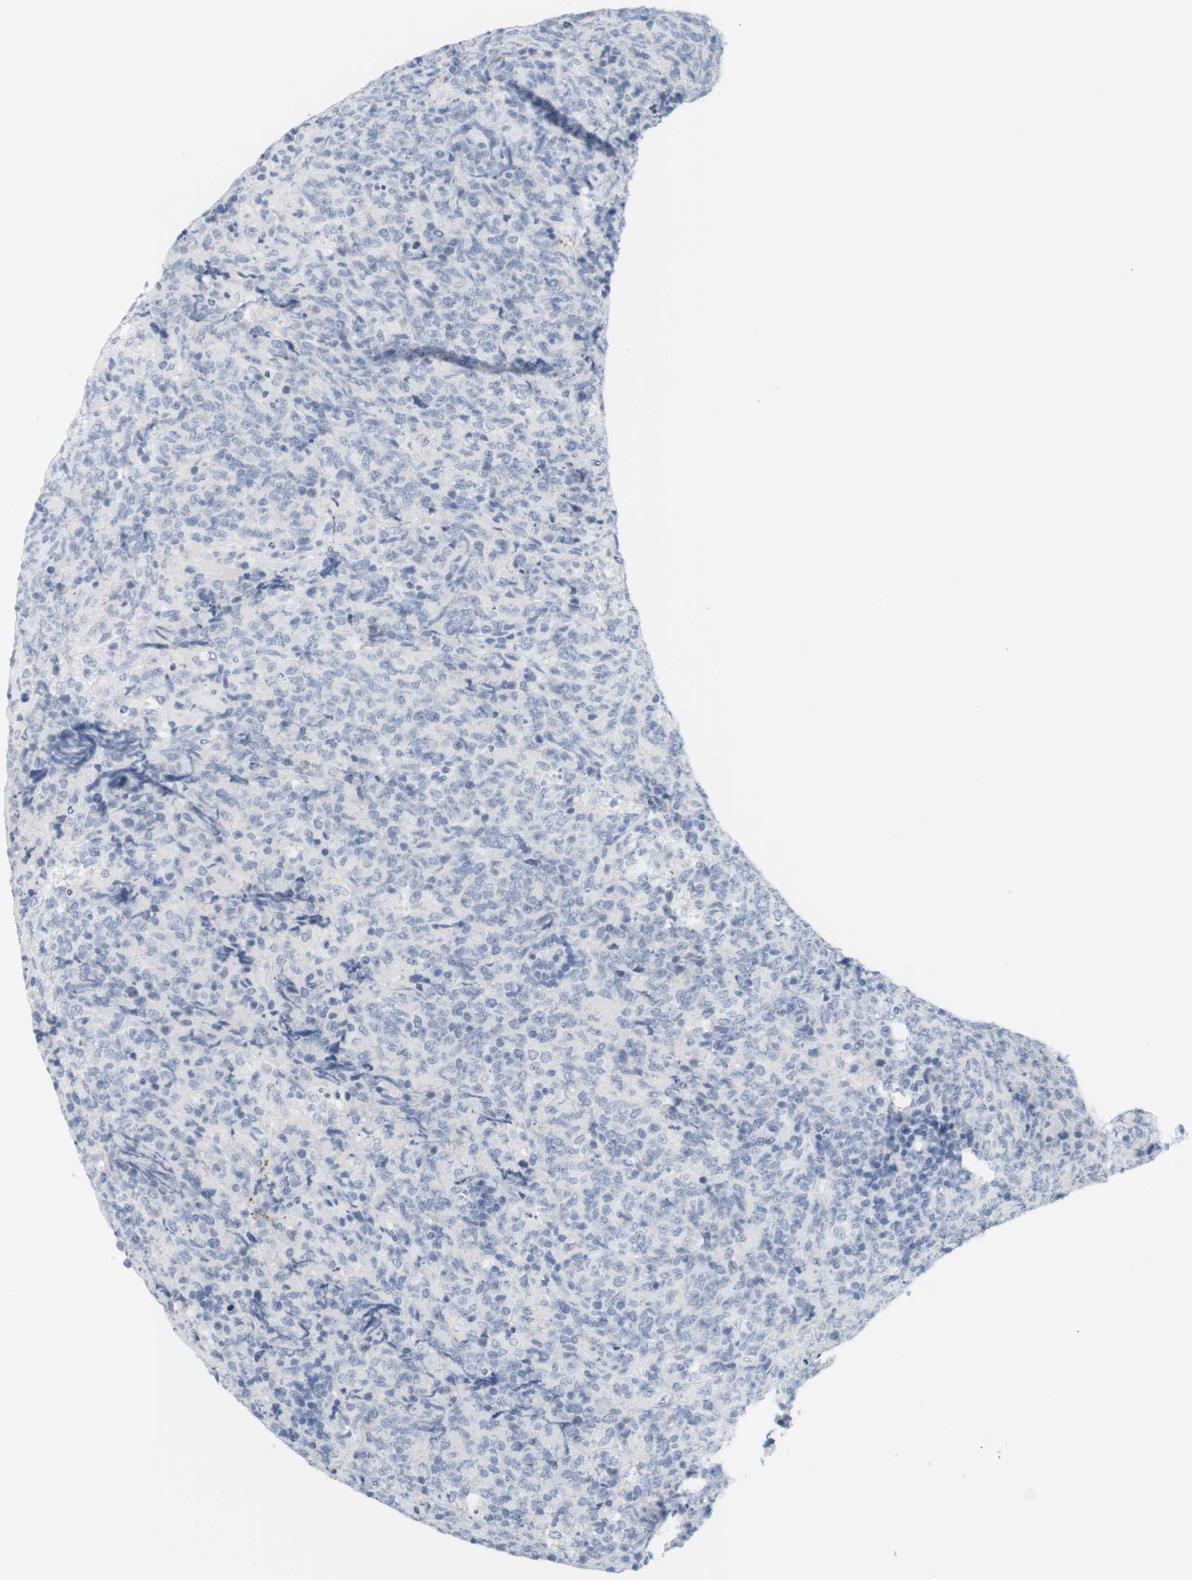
{"staining": {"intensity": "negative", "quantity": "none", "location": "none"}, "tissue": "lymphoma", "cell_type": "Tumor cells", "image_type": "cancer", "snomed": [{"axis": "morphology", "description": "Malignant lymphoma, non-Hodgkin's type, High grade"}, {"axis": "topography", "description": "Tonsil"}], "caption": "An image of human high-grade malignant lymphoma, non-Hodgkin's type is negative for staining in tumor cells. The staining is performed using DAB brown chromogen with nuclei counter-stained in using hematoxylin.", "gene": "OPRM1", "patient": {"sex": "female", "age": 36}}